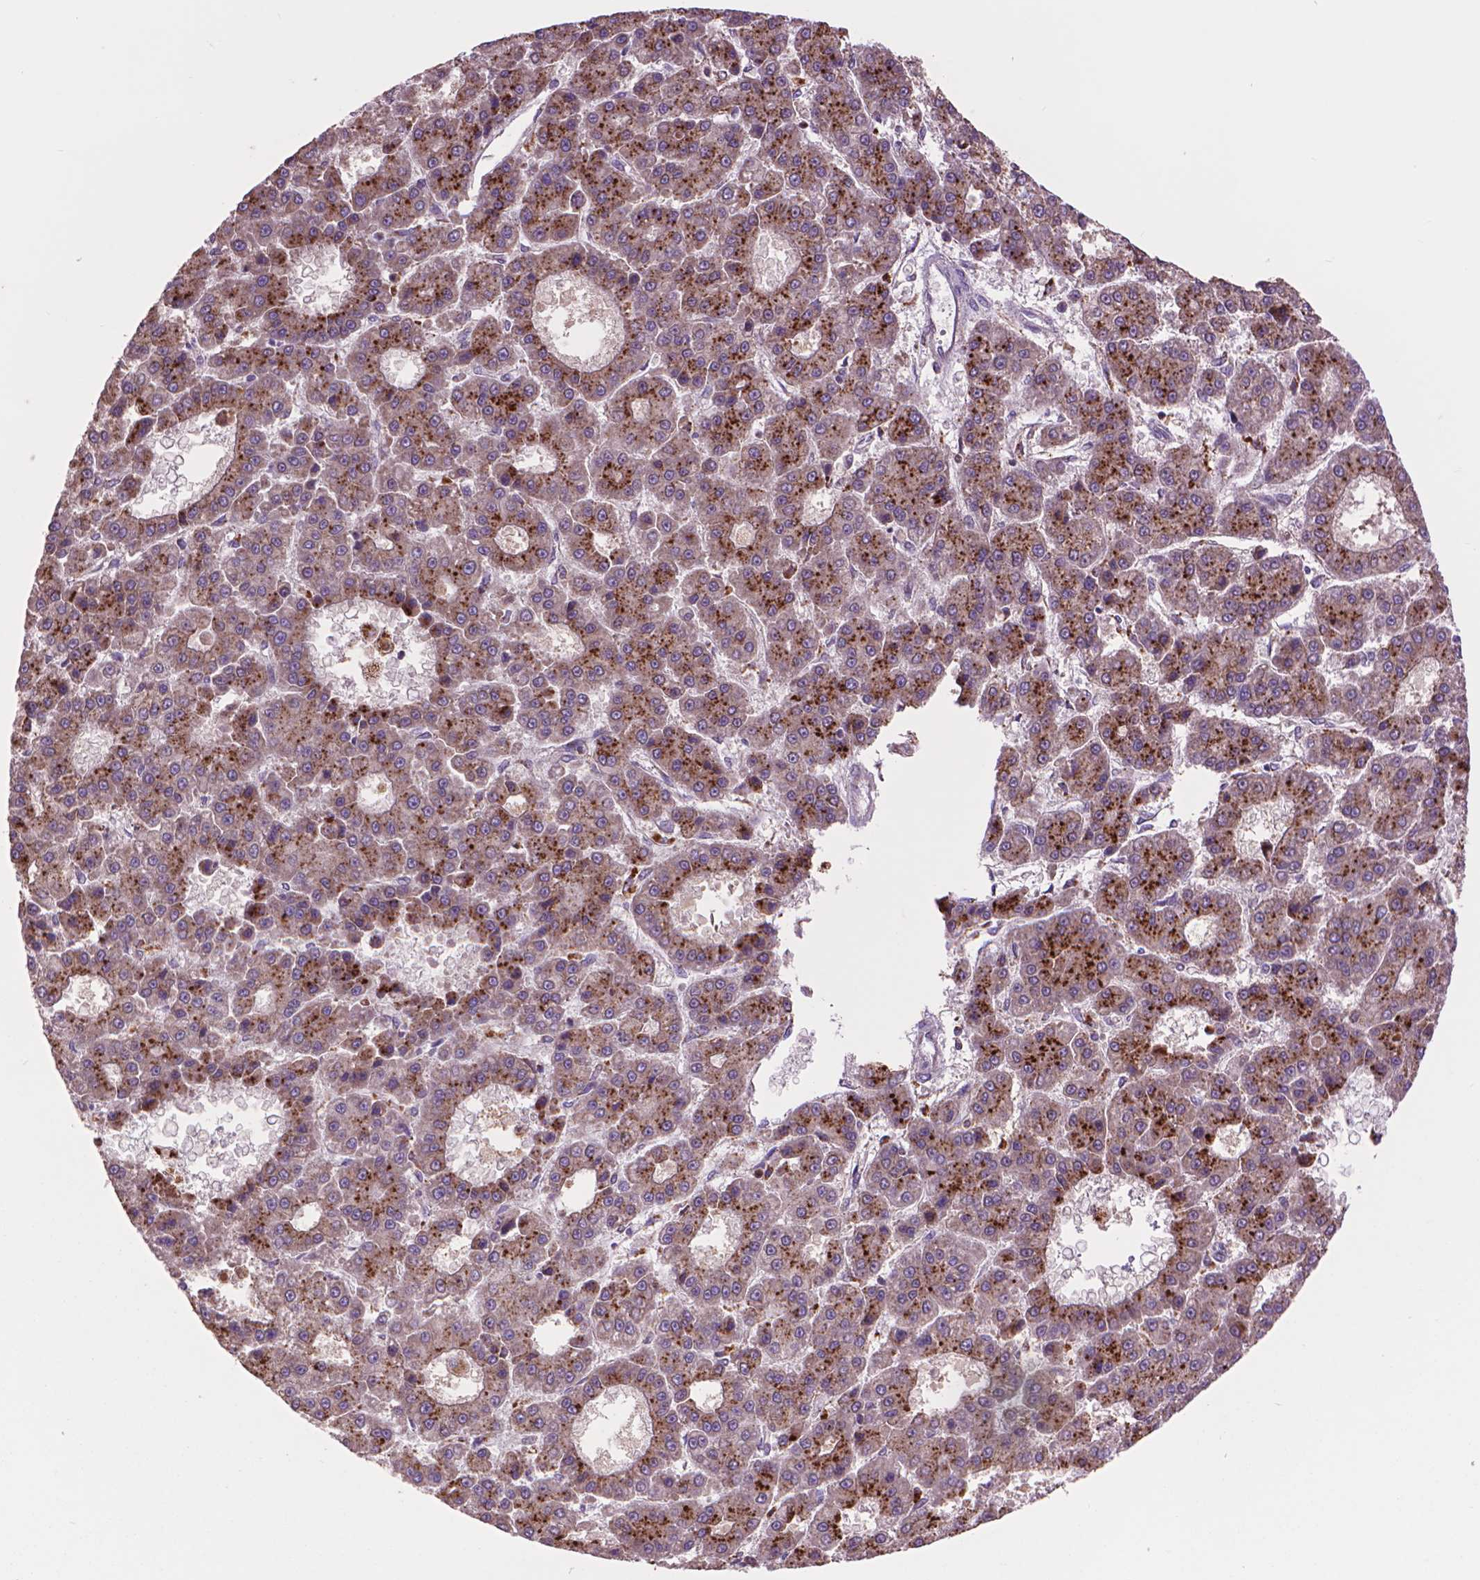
{"staining": {"intensity": "strong", "quantity": "25%-75%", "location": "cytoplasmic/membranous"}, "tissue": "liver cancer", "cell_type": "Tumor cells", "image_type": "cancer", "snomed": [{"axis": "morphology", "description": "Carcinoma, Hepatocellular, NOS"}, {"axis": "topography", "description": "Liver"}], "caption": "Protein staining reveals strong cytoplasmic/membranous expression in about 25%-75% of tumor cells in liver hepatocellular carcinoma.", "gene": "GLB1", "patient": {"sex": "male", "age": 70}}